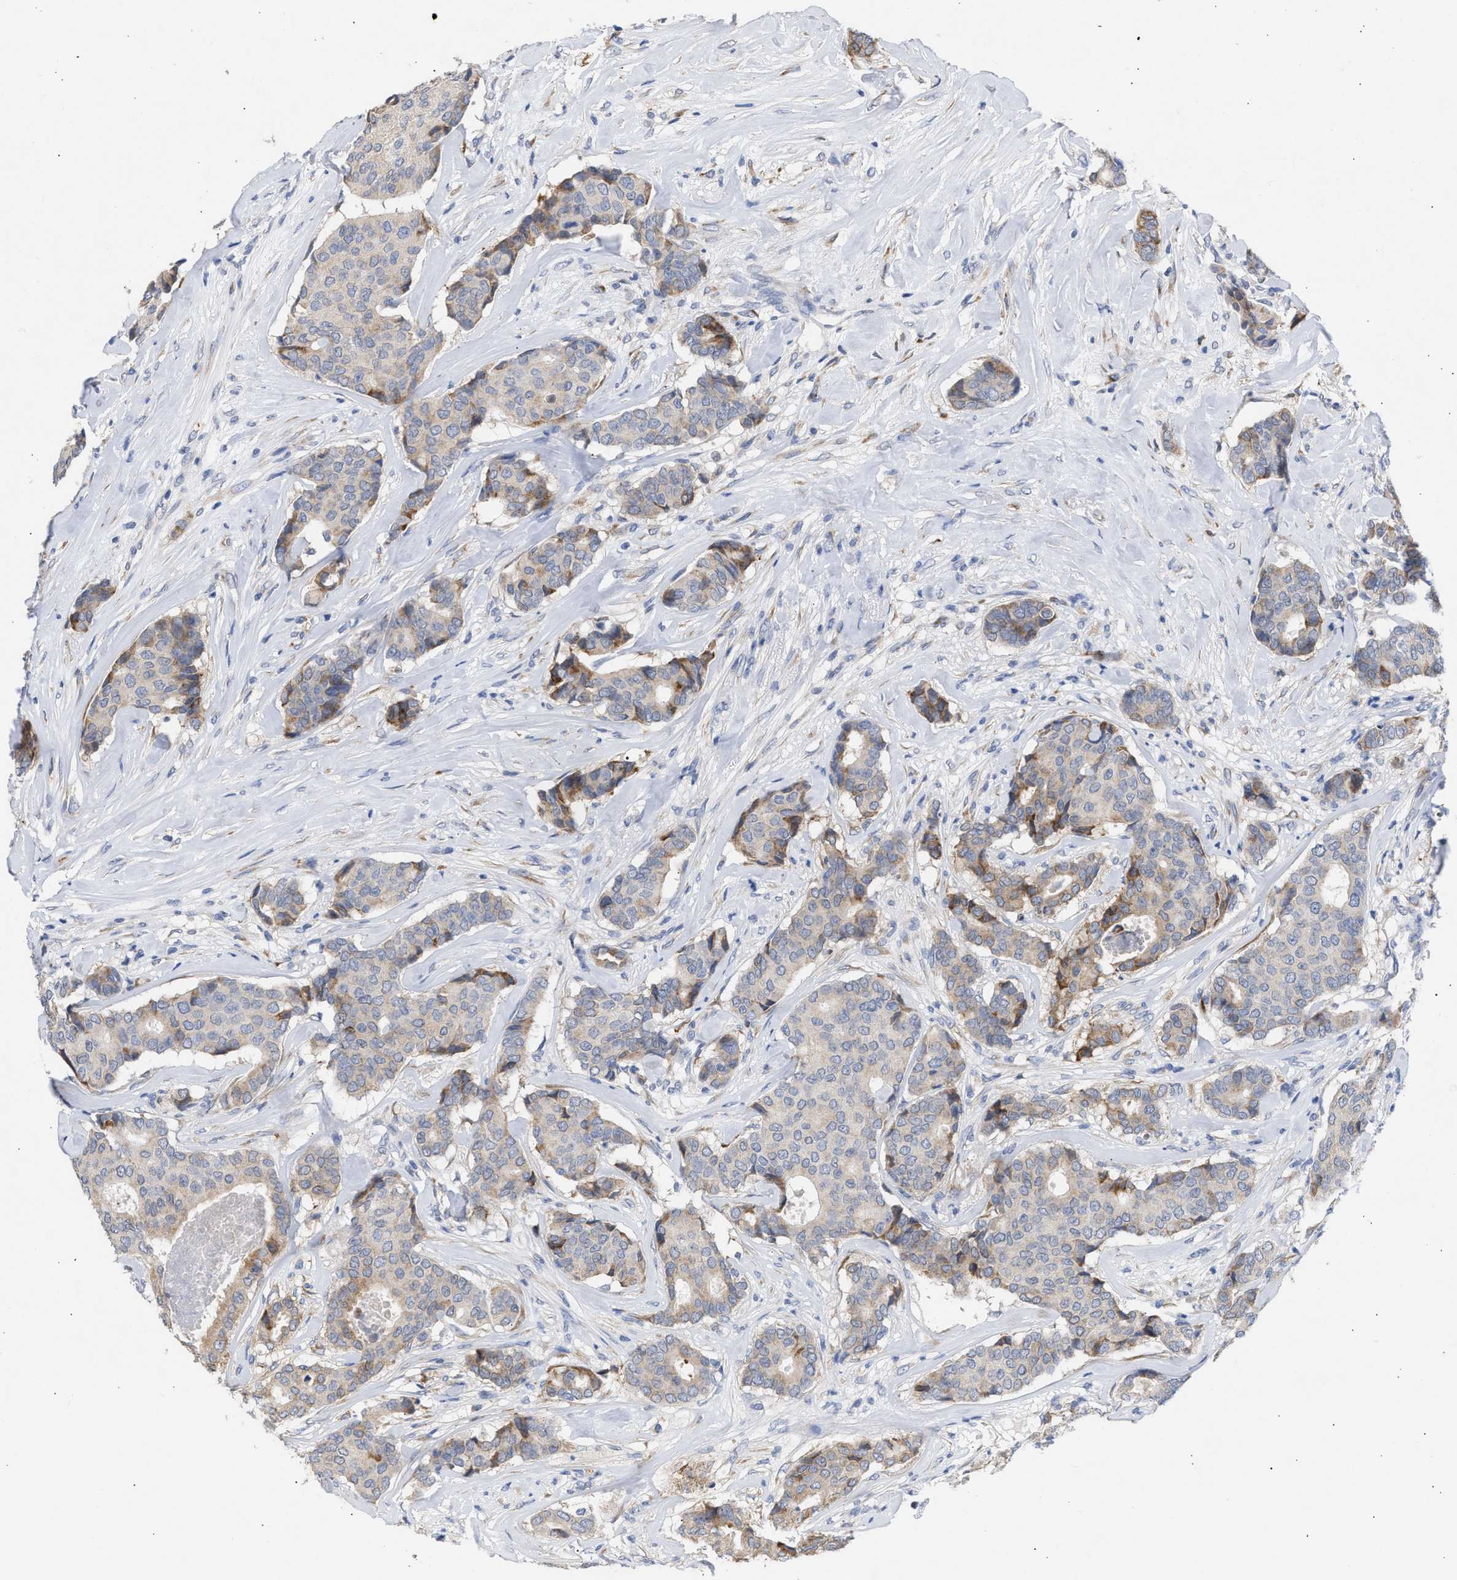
{"staining": {"intensity": "moderate", "quantity": "<25%", "location": "cytoplasmic/membranous"}, "tissue": "breast cancer", "cell_type": "Tumor cells", "image_type": "cancer", "snomed": [{"axis": "morphology", "description": "Duct carcinoma"}, {"axis": "topography", "description": "Breast"}], "caption": "Immunohistochemical staining of human breast cancer demonstrates moderate cytoplasmic/membranous protein positivity in about <25% of tumor cells. The staining was performed using DAB, with brown indicating positive protein expression. Nuclei are stained blue with hematoxylin.", "gene": "SELENOM", "patient": {"sex": "female", "age": 75}}